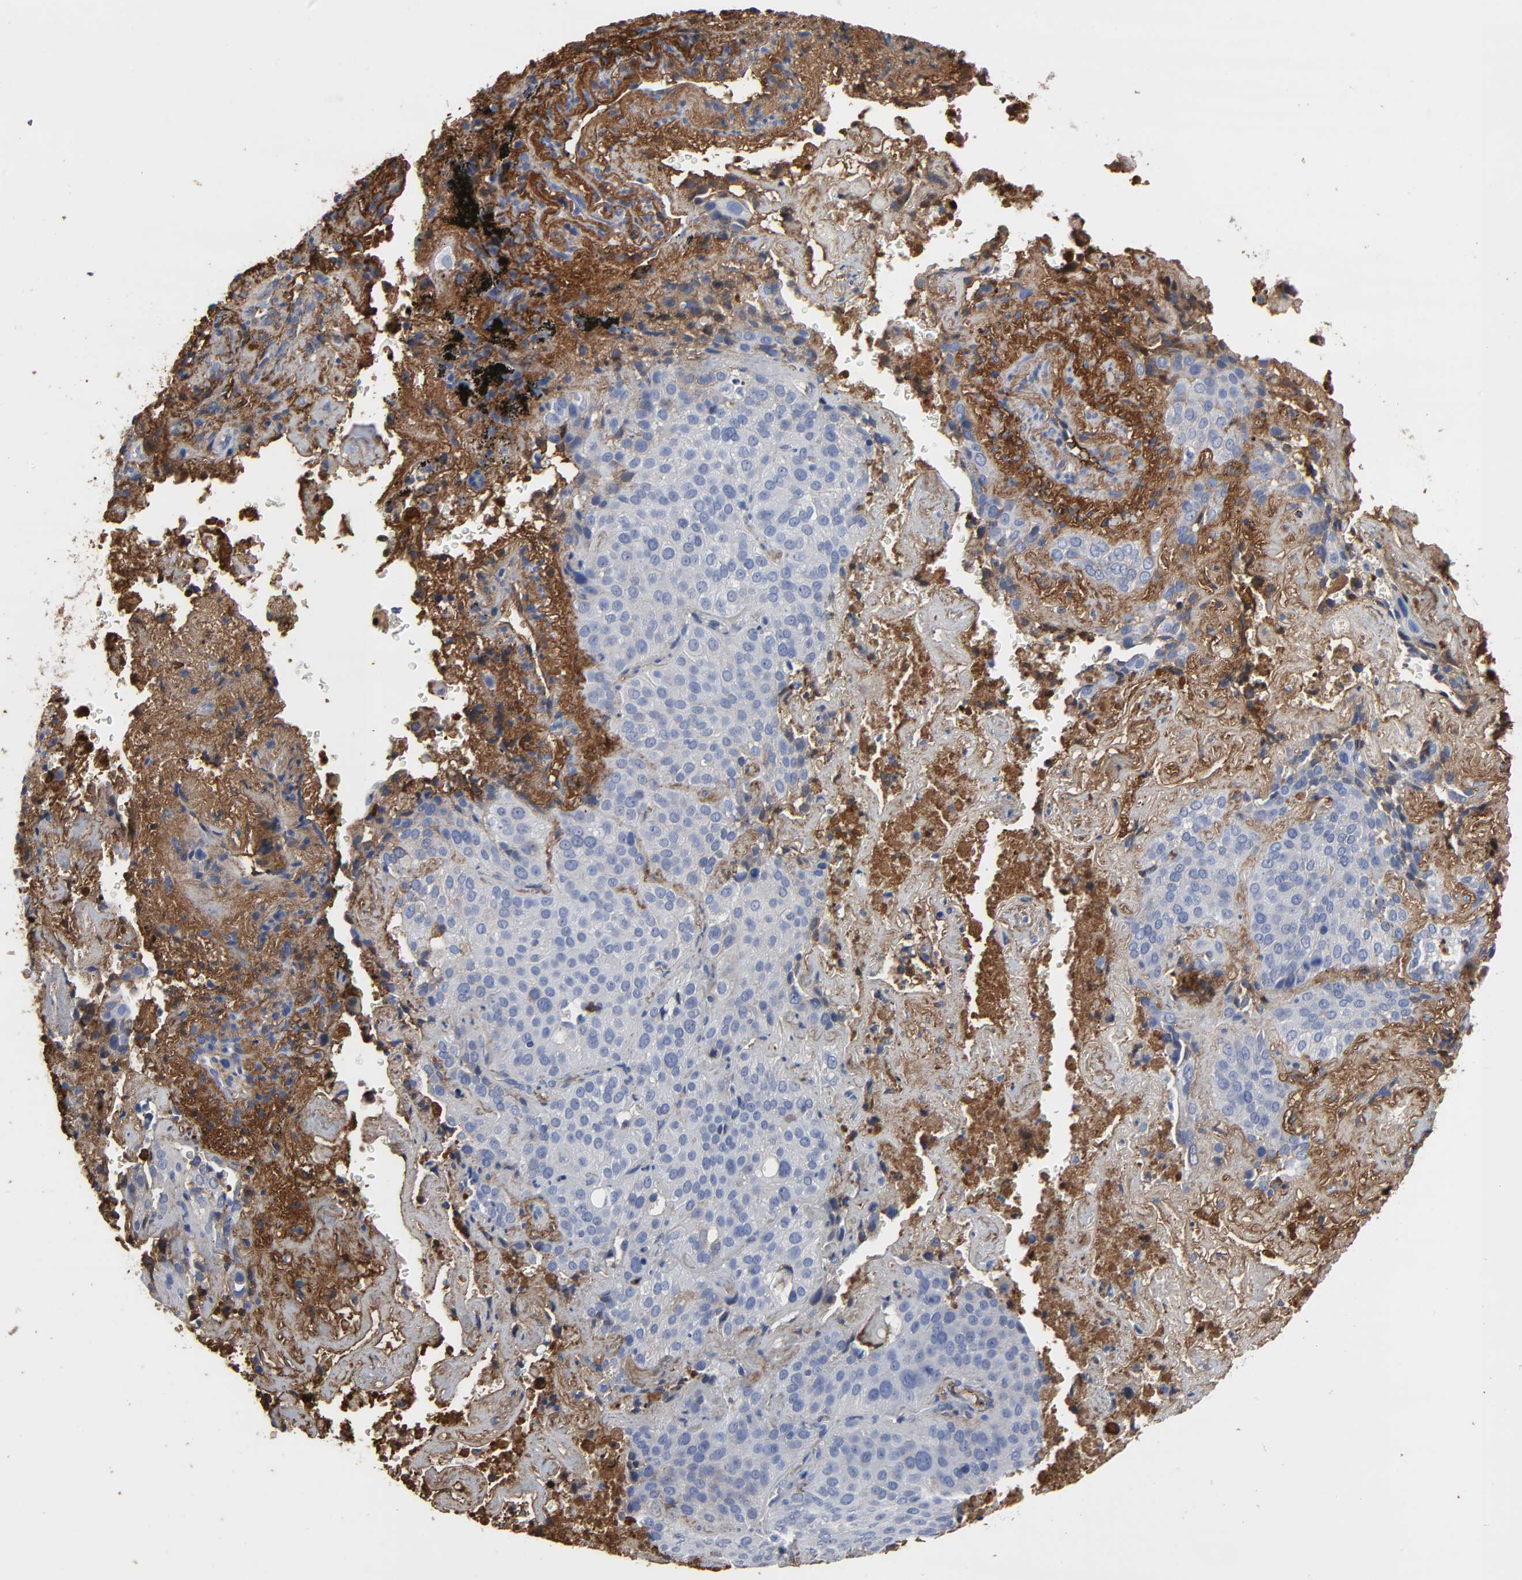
{"staining": {"intensity": "negative", "quantity": "none", "location": "none"}, "tissue": "lung cancer", "cell_type": "Tumor cells", "image_type": "cancer", "snomed": [{"axis": "morphology", "description": "Squamous cell carcinoma, NOS"}, {"axis": "topography", "description": "Lung"}], "caption": "Immunohistochemical staining of lung cancer exhibits no significant expression in tumor cells.", "gene": "FBLN1", "patient": {"sex": "male", "age": 54}}